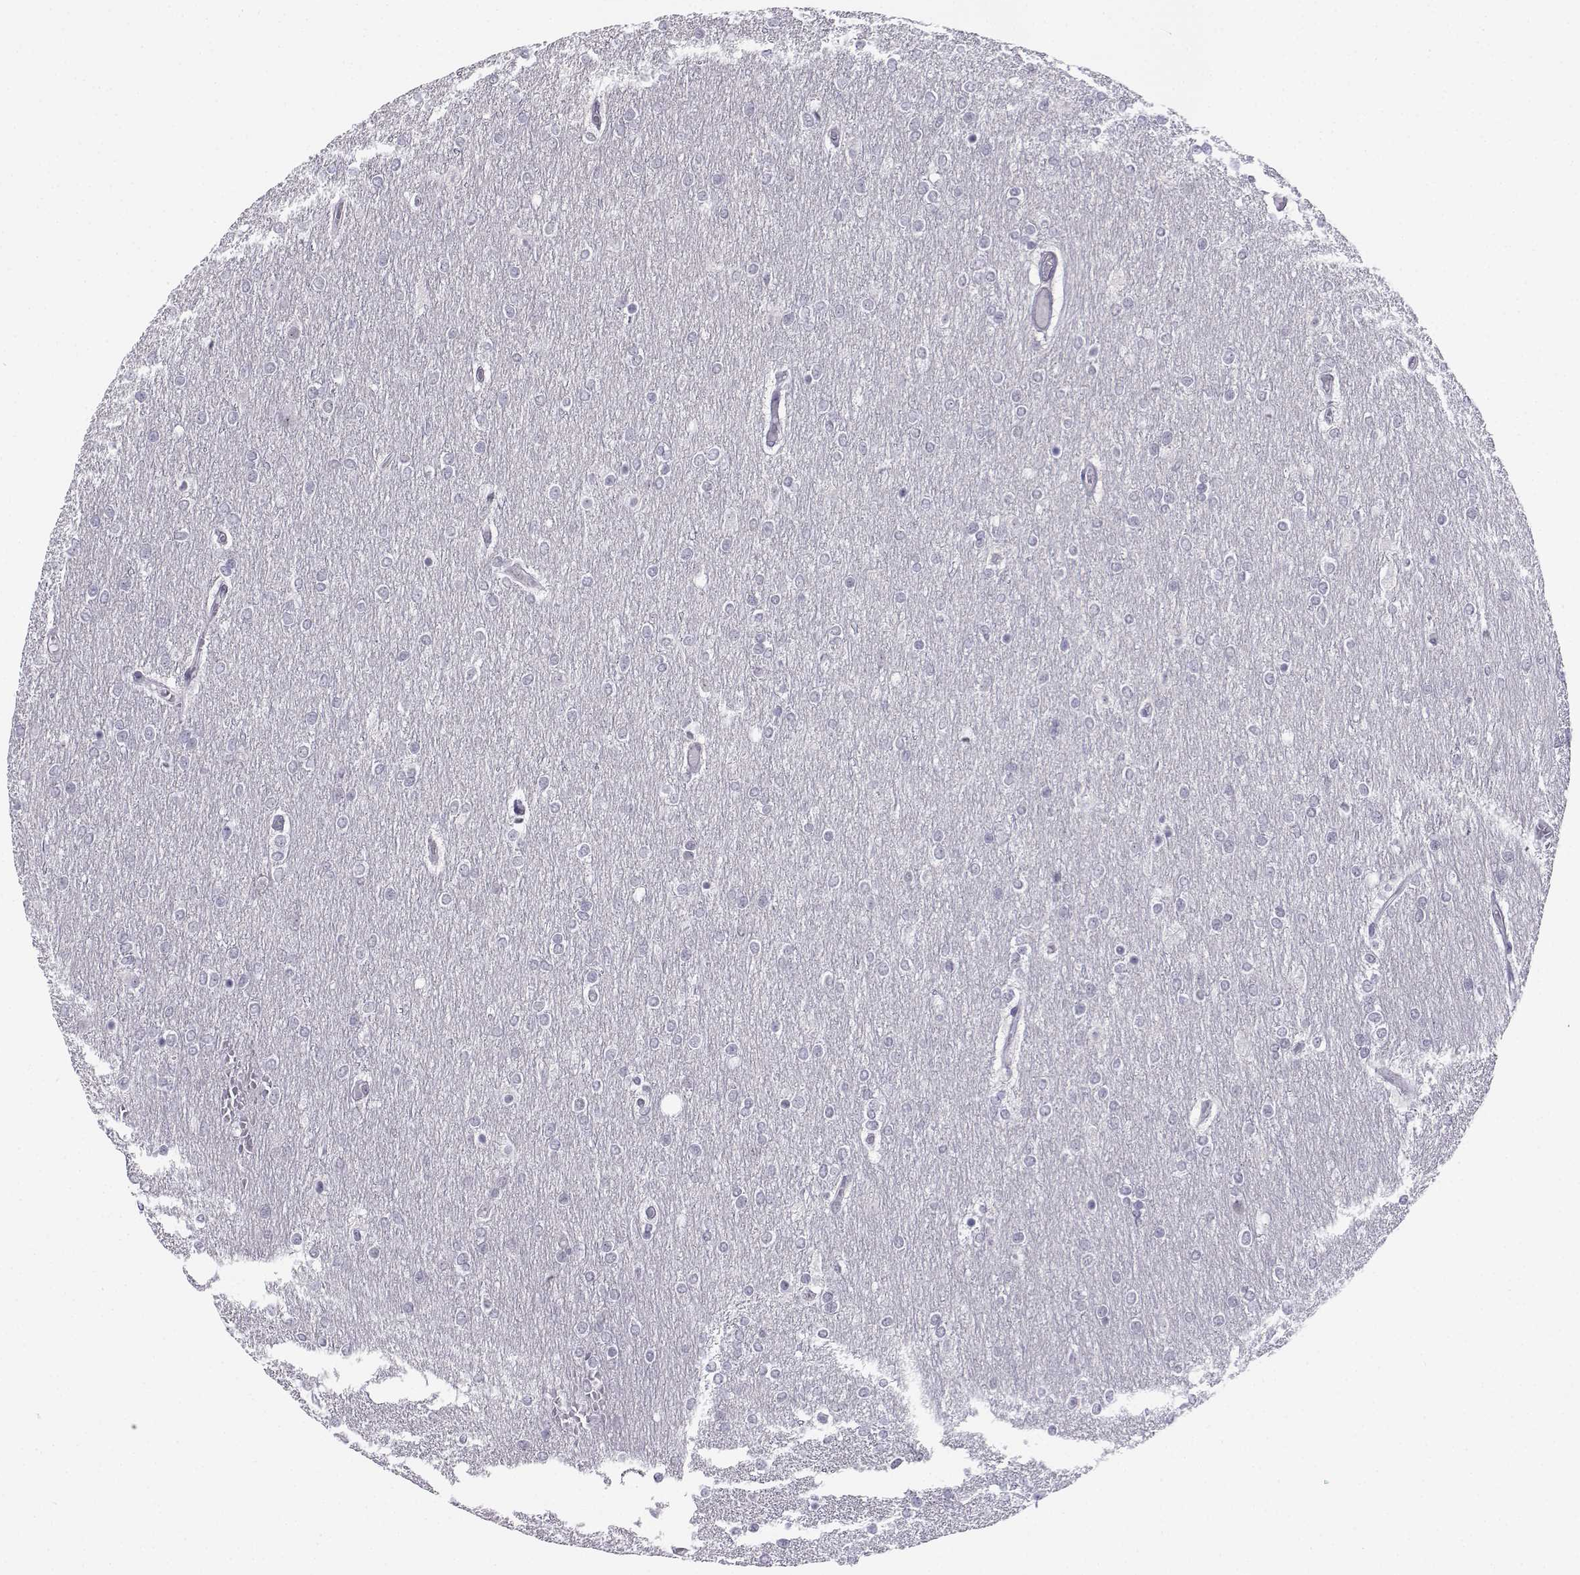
{"staining": {"intensity": "negative", "quantity": "none", "location": "none"}, "tissue": "glioma", "cell_type": "Tumor cells", "image_type": "cancer", "snomed": [{"axis": "morphology", "description": "Glioma, malignant, High grade"}, {"axis": "topography", "description": "Brain"}], "caption": "Tumor cells are negative for protein expression in human glioma.", "gene": "MED26", "patient": {"sex": "female", "age": 61}}